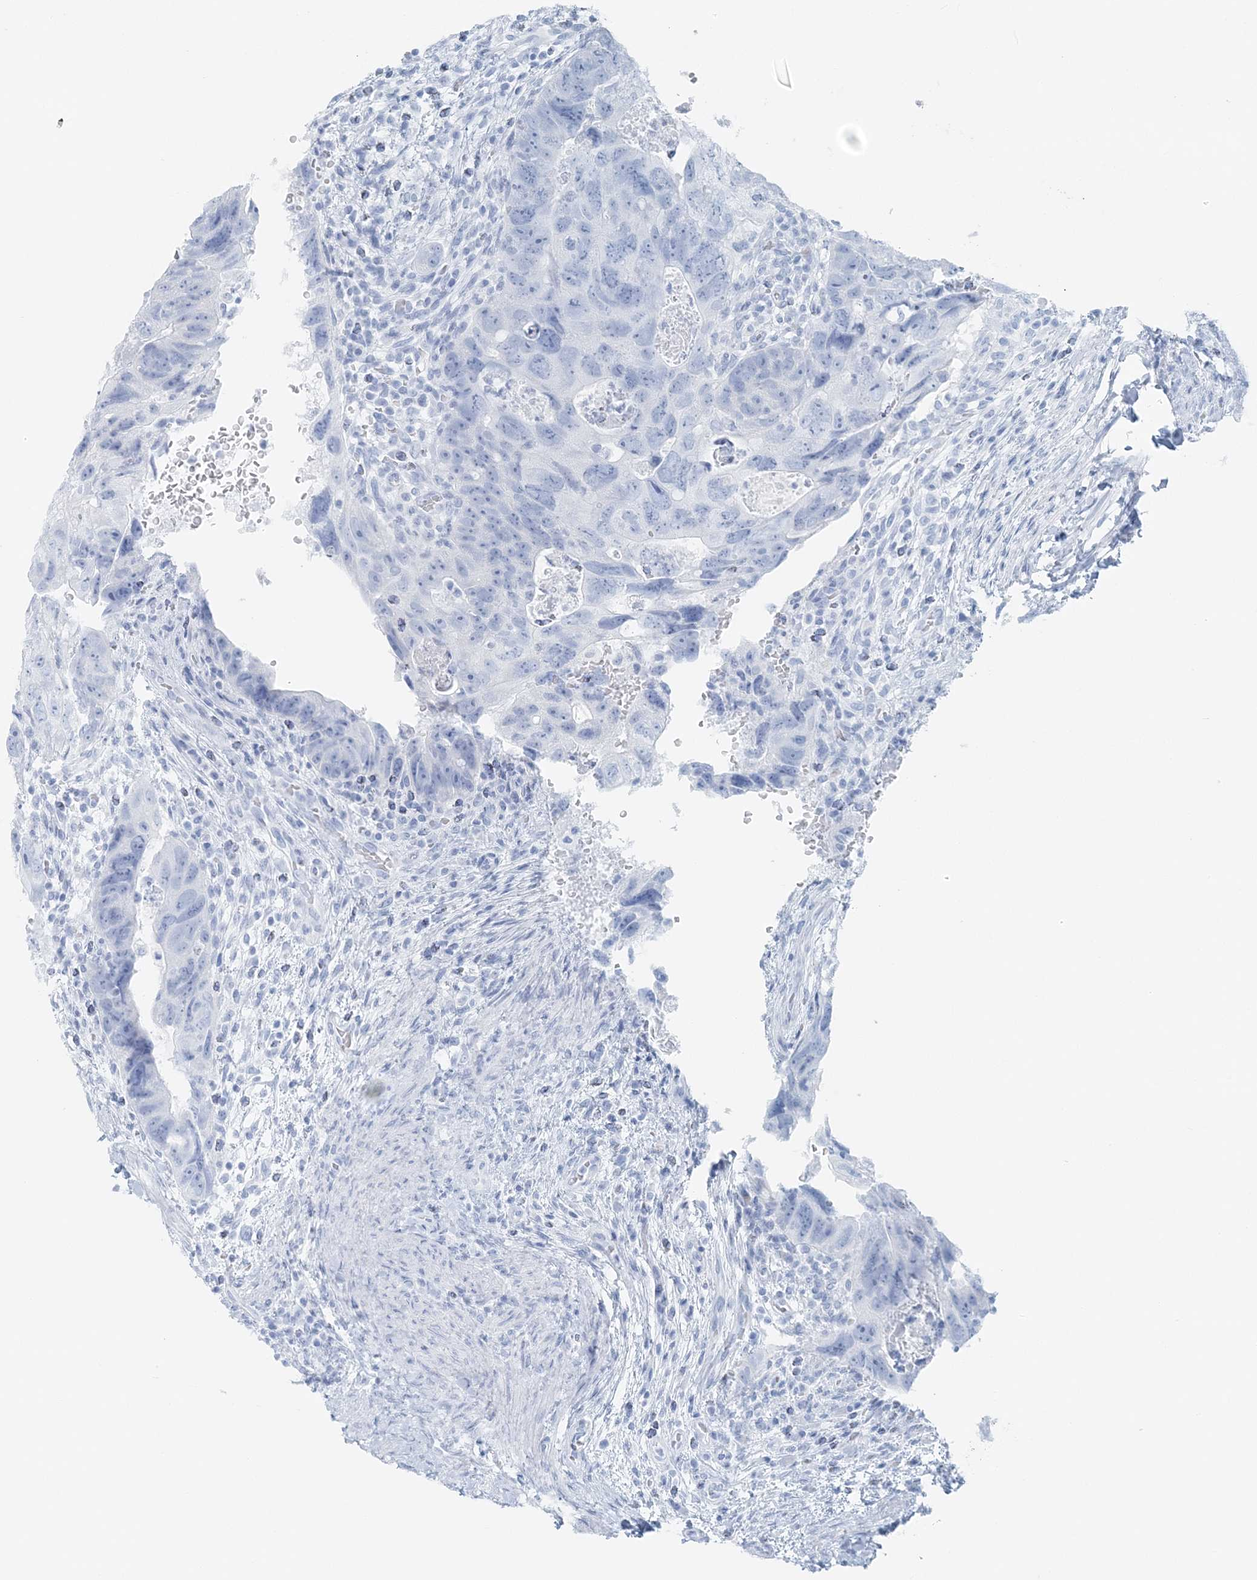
{"staining": {"intensity": "negative", "quantity": "none", "location": "none"}, "tissue": "colorectal cancer", "cell_type": "Tumor cells", "image_type": "cancer", "snomed": [{"axis": "morphology", "description": "Adenocarcinoma, NOS"}, {"axis": "topography", "description": "Rectum"}], "caption": "A high-resolution micrograph shows IHC staining of adenocarcinoma (colorectal), which exhibits no significant positivity in tumor cells.", "gene": "ATP11A", "patient": {"sex": "male", "age": 59}}